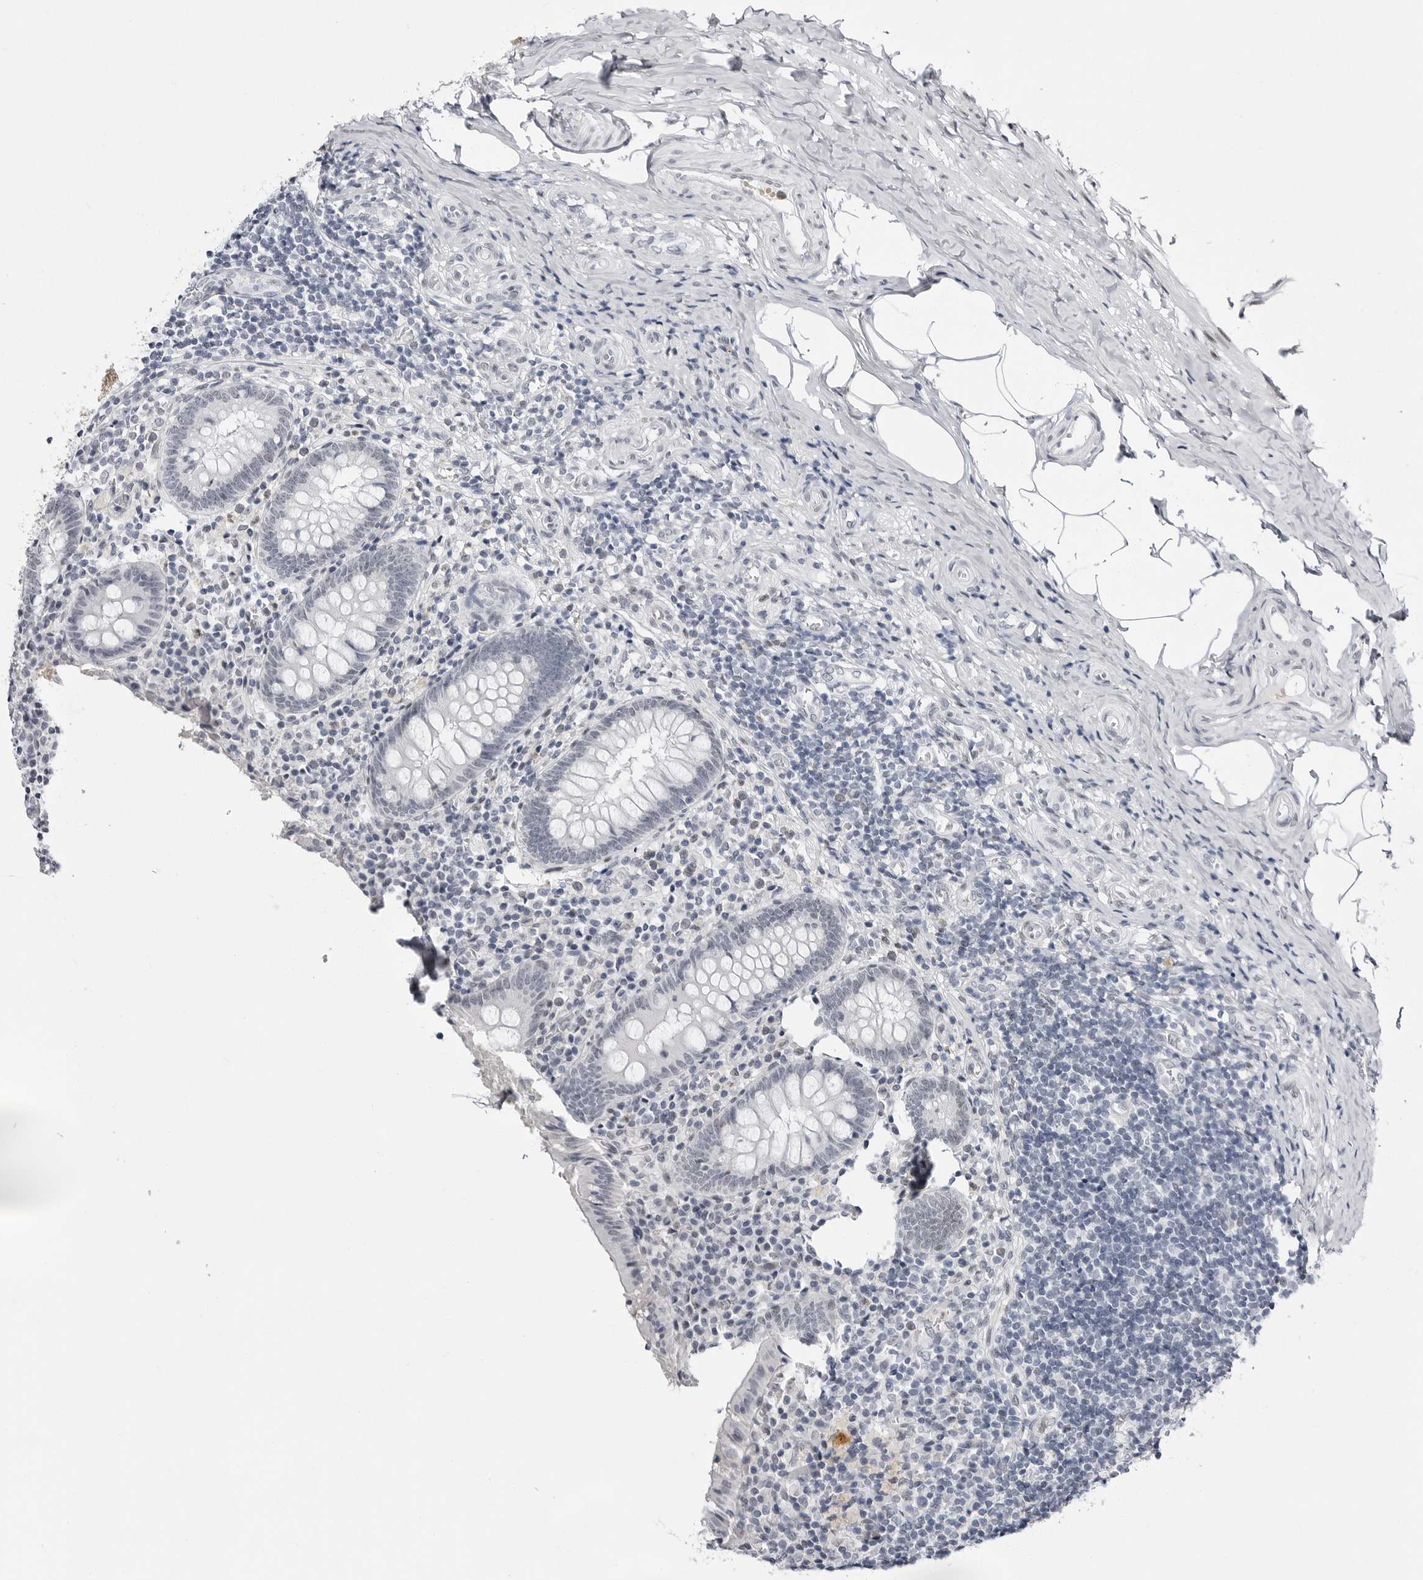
{"staining": {"intensity": "weak", "quantity": "<25%", "location": "nuclear"}, "tissue": "appendix", "cell_type": "Glandular cells", "image_type": "normal", "snomed": [{"axis": "morphology", "description": "Normal tissue, NOS"}, {"axis": "topography", "description": "Appendix"}], "caption": "A photomicrograph of appendix stained for a protein demonstrates no brown staining in glandular cells.", "gene": "VEZF1", "patient": {"sex": "female", "age": 17}}